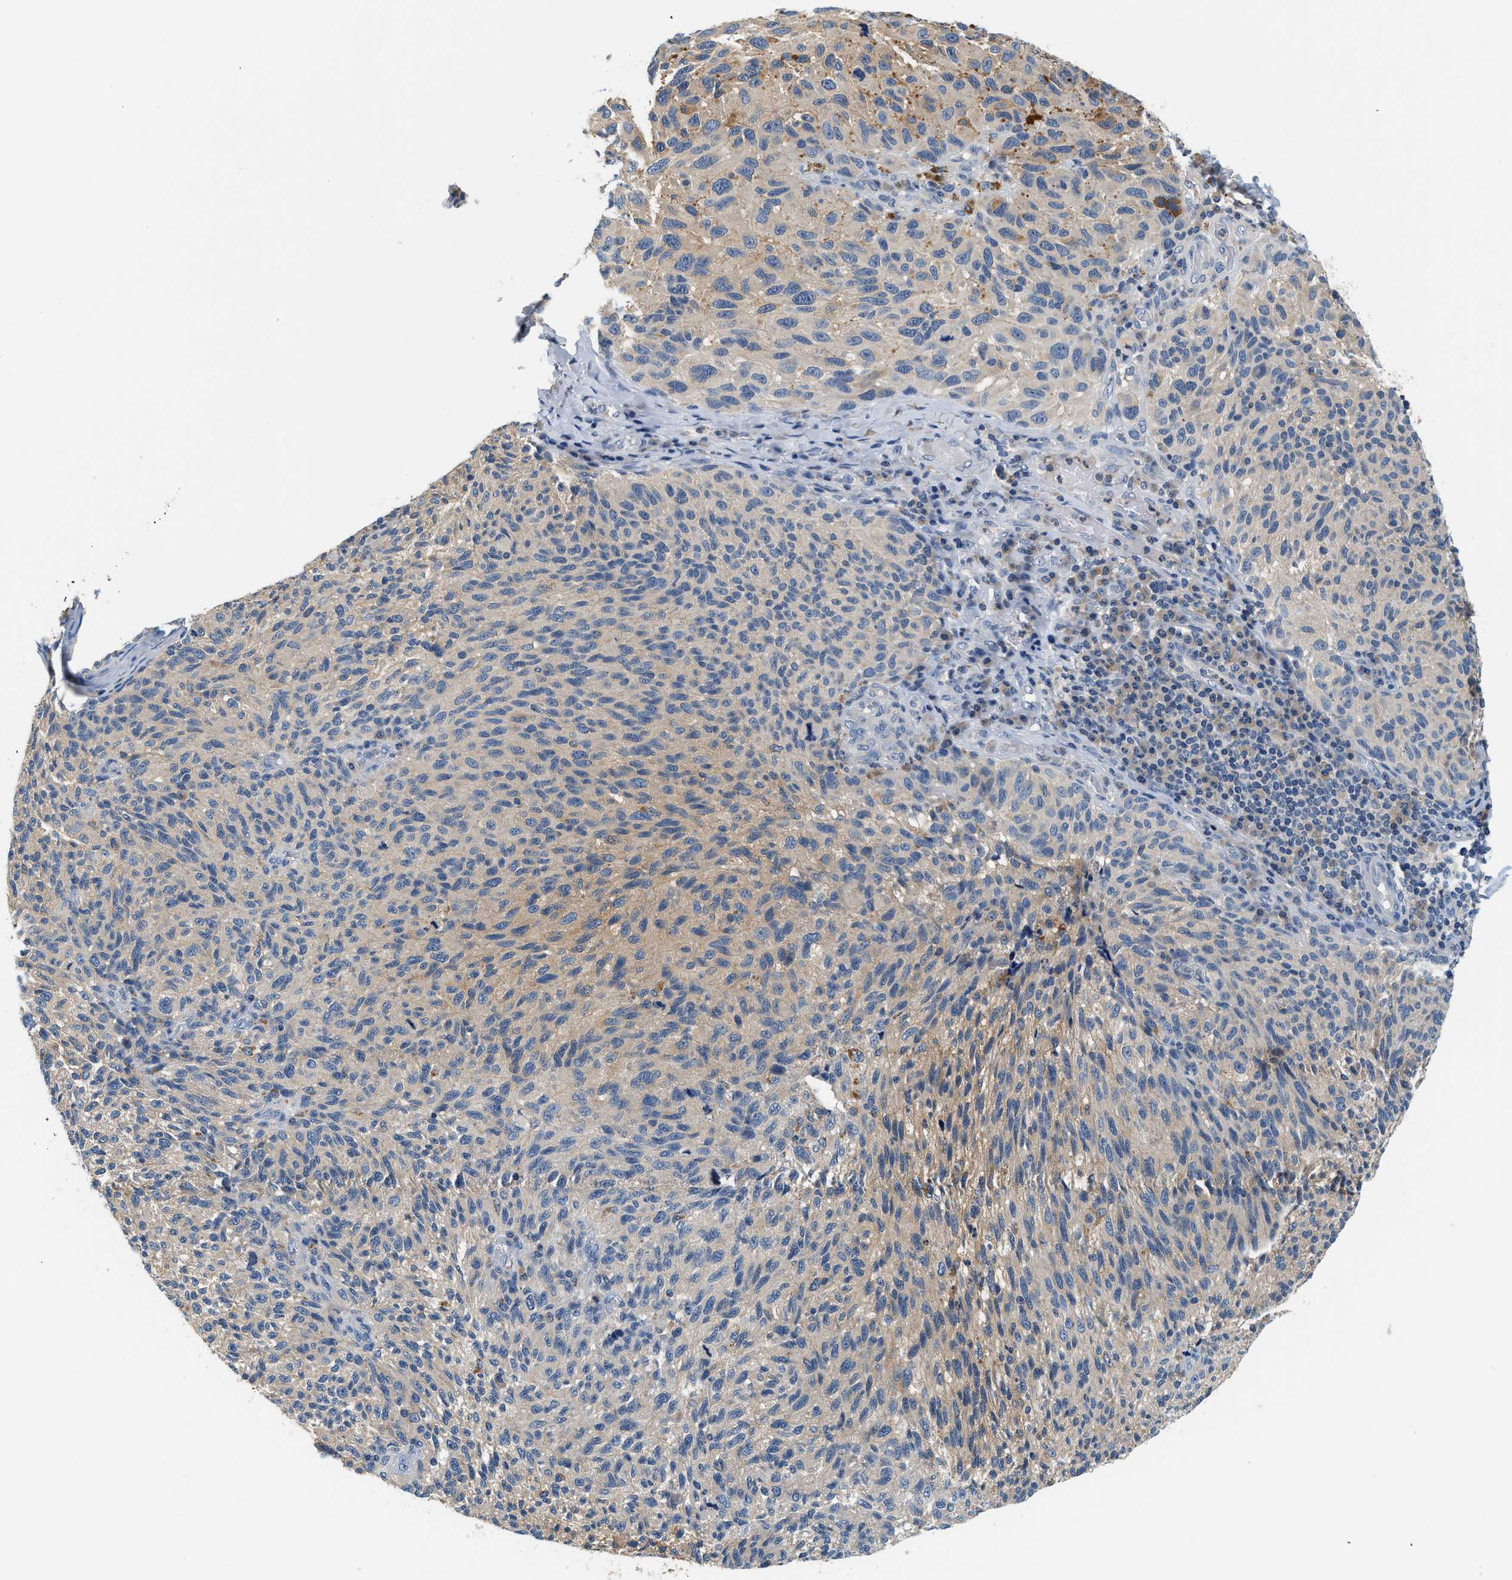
{"staining": {"intensity": "weak", "quantity": "25%-75%", "location": "cytoplasmic/membranous"}, "tissue": "melanoma", "cell_type": "Tumor cells", "image_type": "cancer", "snomed": [{"axis": "morphology", "description": "Malignant melanoma, NOS"}, {"axis": "topography", "description": "Skin"}], "caption": "A micrograph of human malignant melanoma stained for a protein shows weak cytoplasmic/membranous brown staining in tumor cells.", "gene": "SLC35E1", "patient": {"sex": "female", "age": 73}}